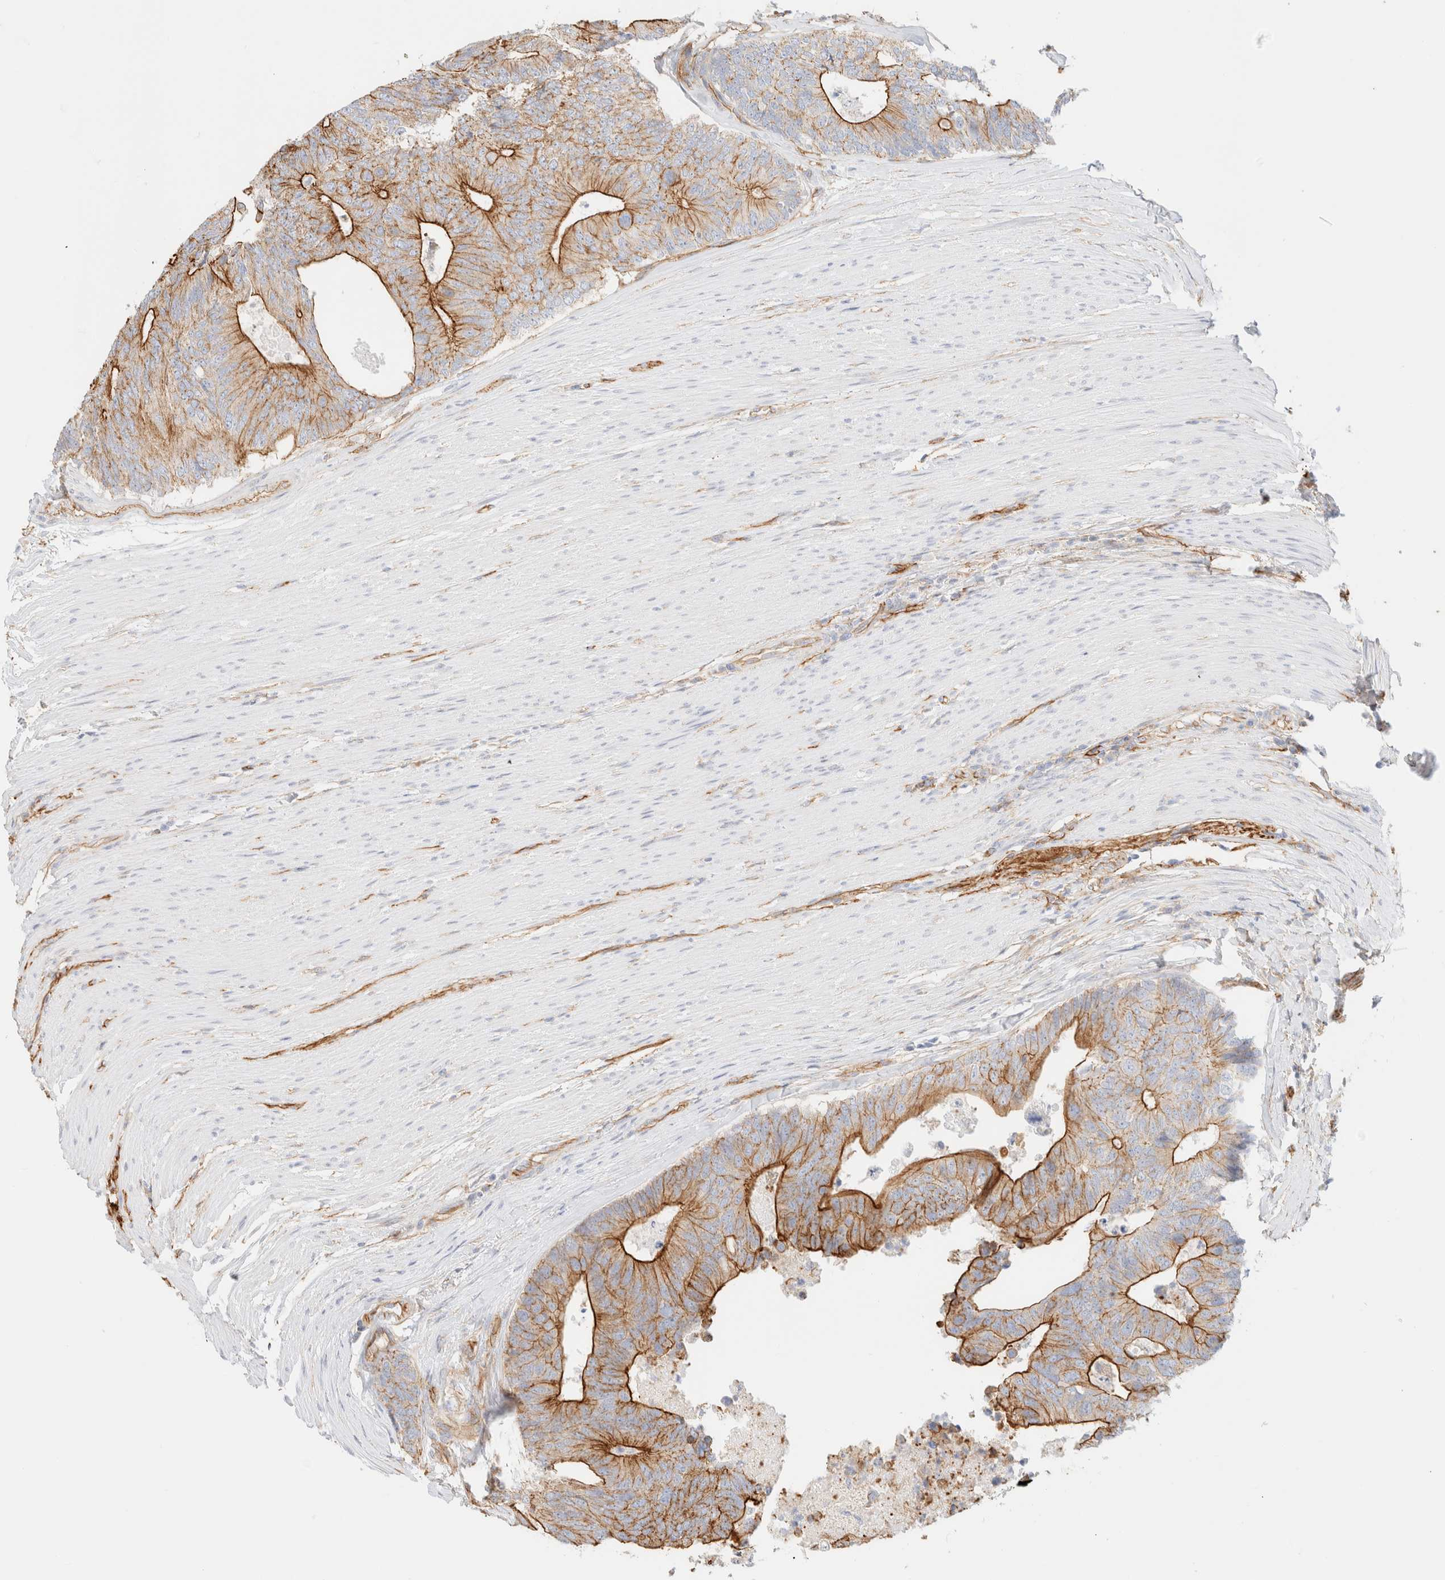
{"staining": {"intensity": "strong", "quantity": ">75%", "location": "cytoplasmic/membranous"}, "tissue": "colorectal cancer", "cell_type": "Tumor cells", "image_type": "cancer", "snomed": [{"axis": "morphology", "description": "Adenocarcinoma, NOS"}, {"axis": "topography", "description": "Colon"}], "caption": "High-magnification brightfield microscopy of colorectal adenocarcinoma stained with DAB (brown) and counterstained with hematoxylin (blue). tumor cells exhibit strong cytoplasmic/membranous staining is seen in about>75% of cells.", "gene": "CYB5R4", "patient": {"sex": "female", "age": 67}}